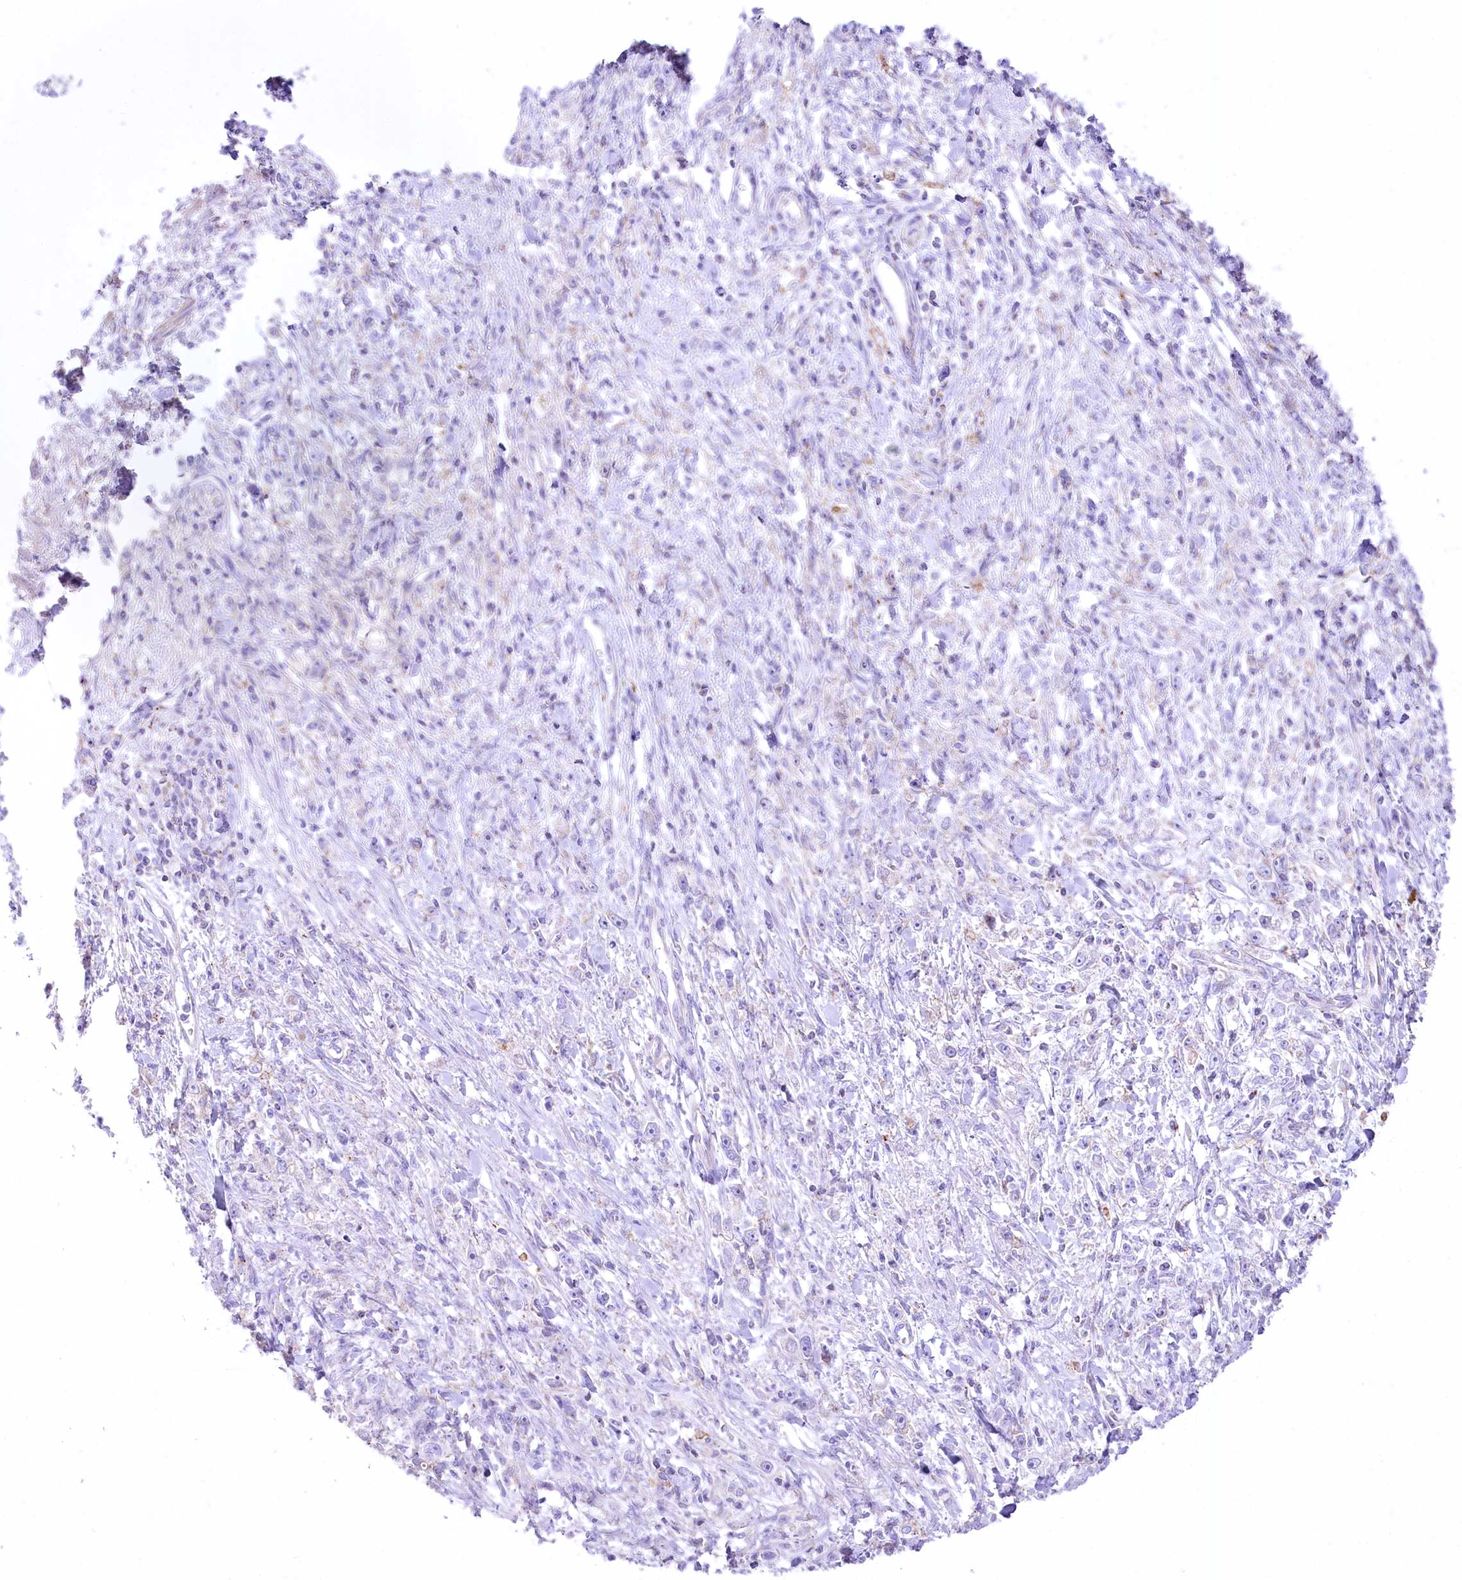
{"staining": {"intensity": "negative", "quantity": "none", "location": "none"}, "tissue": "stomach cancer", "cell_type": "Tumor cells", "image_type": "cancer", "snomed": [{"axis": "morphology", "description": "Adenocarcinoma, NOS"}, {"axis": "topography", "description": "Stomach"}], "caption": "There is no significant expression in tumor cells of stomach cancer (adenocarcinoma).", "gene": "FAM216A", "patient": {"sex": "female", "age": 59}}